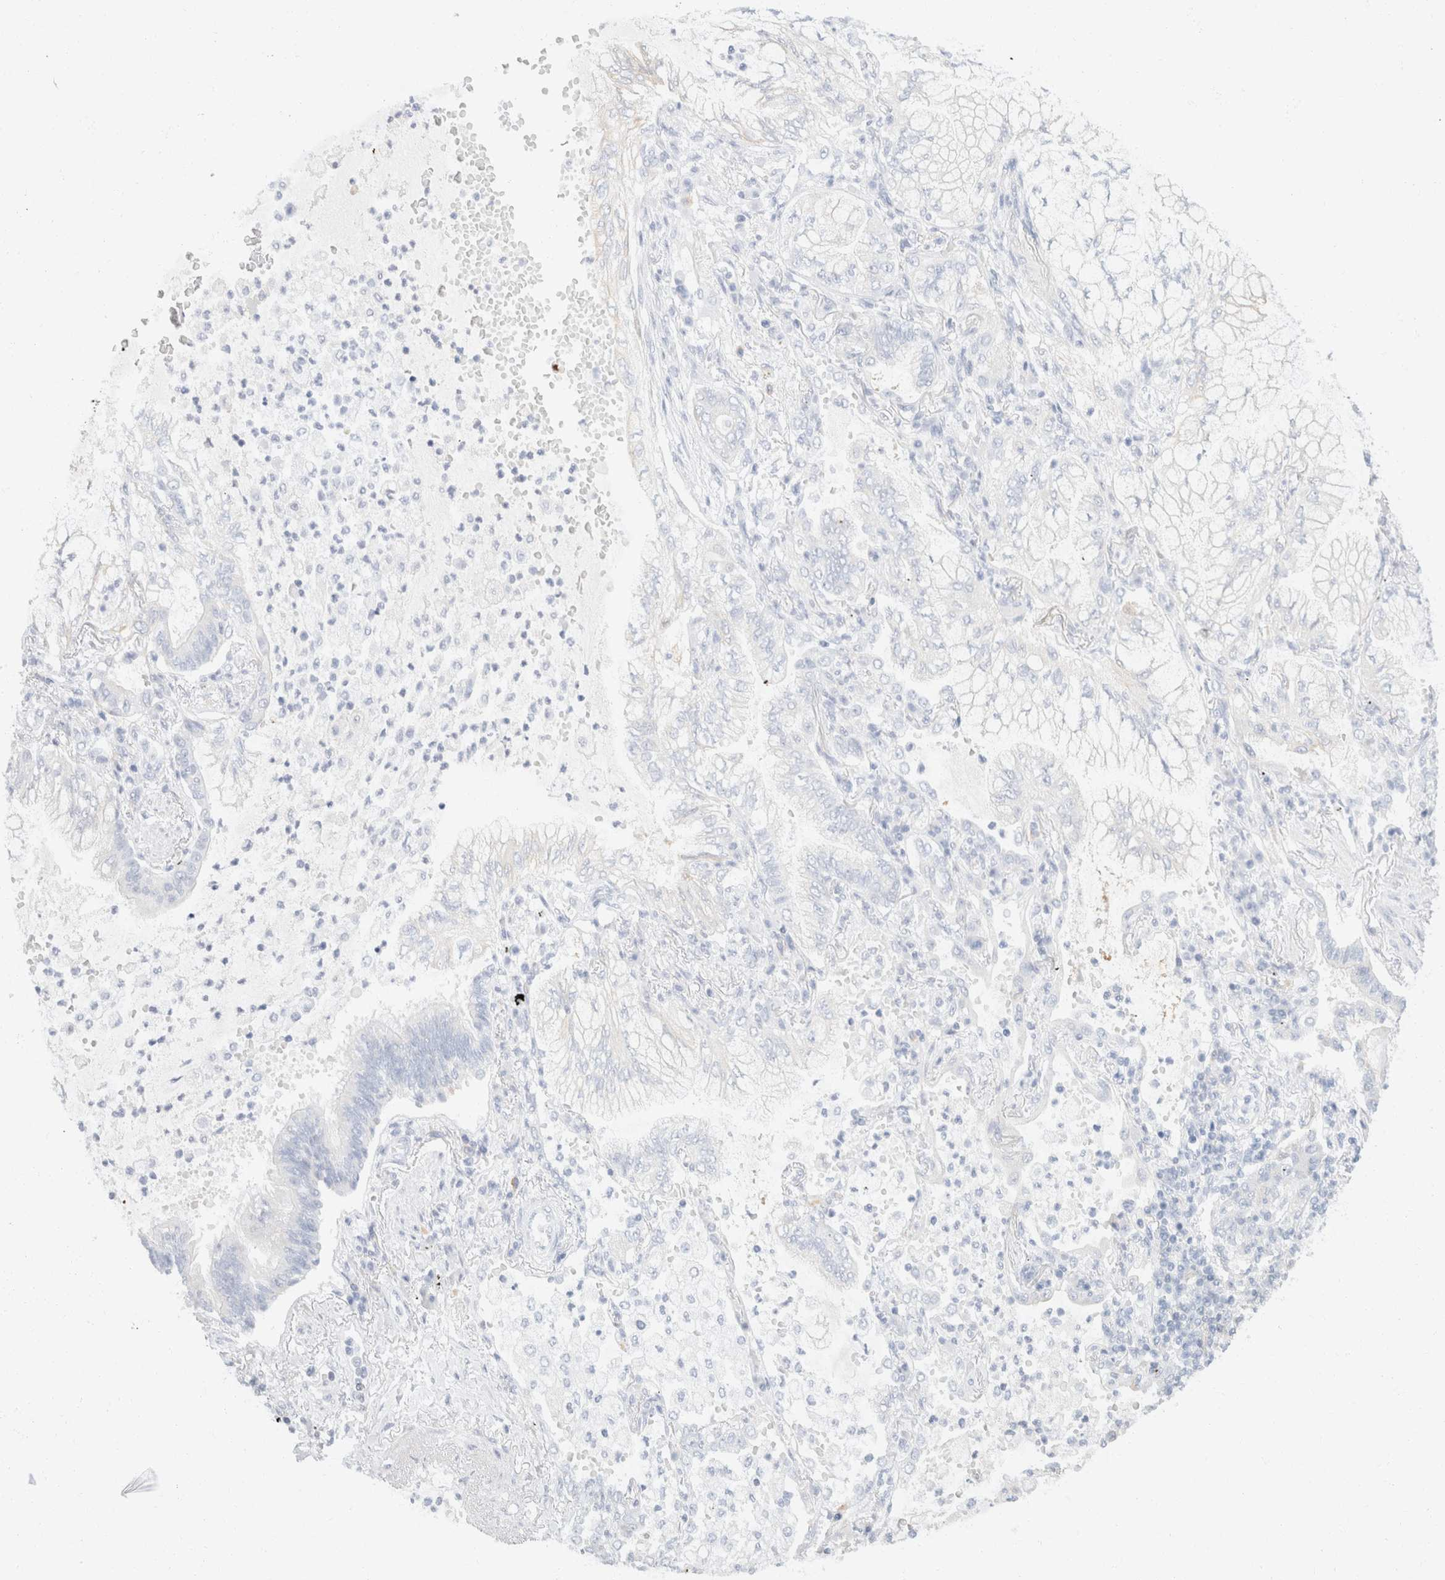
{"staining": {"intensity": "negative", "quantity": "none", "location": "none"}, "tissue": "lung cancer", "cell_type": "Tumor cells", "image_type": "cancer", "snomed": [{"axis": "morphology", "description": "Adenocarcinoma, NOS"}, {"axis": "topography", "description": "Lung"}], "caption": "Tumor cells are negative for protein expression in human adenocarcinoma (lung).", "gene": "KRT20", "patient": {"sex": "female", "age": 70}}